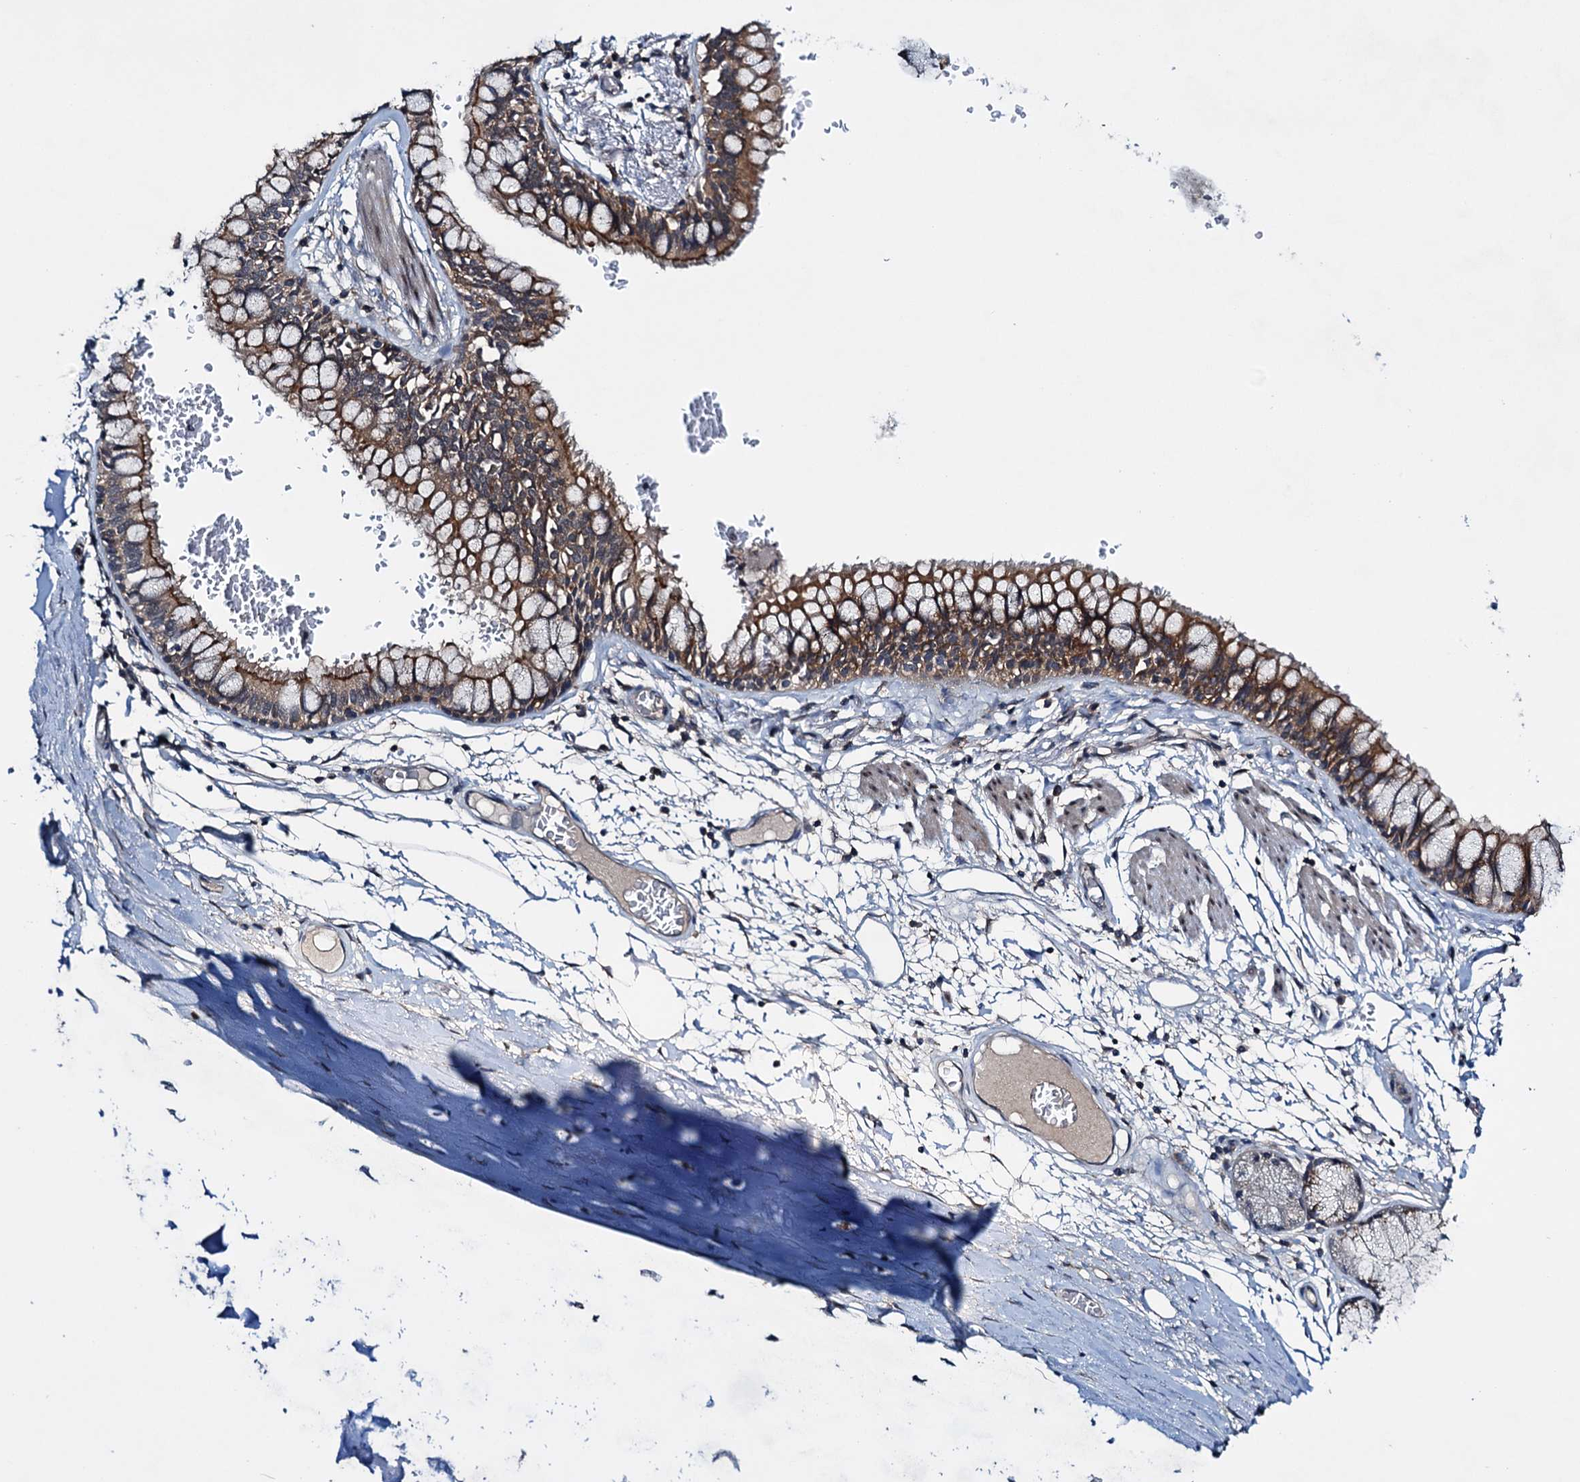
{"staining": {"intensity": "moderate", "quantity": ">75%", "location": "cytoplasmic/membranous"}, "tissue": "bronchus", "cell_type": "Respiratory epithelial cells", "image_type": "normal", "snomed": [{"axis": "morphology", "description": "Normal tissue, NOS"}, {"axis": "topography", "description": "Cartilage tissue"}, {"axis": "topography", "description": "Bronchus"}], "caption": "Unremarkable bronchus was stained to show a protein in brown. There is medium levels of moderate cytoplasmic/membranous positivity in about >75% of respiratory epithelial cells.", "gene": "RNF165", "patient": {"sex": "female", "age": 36}}